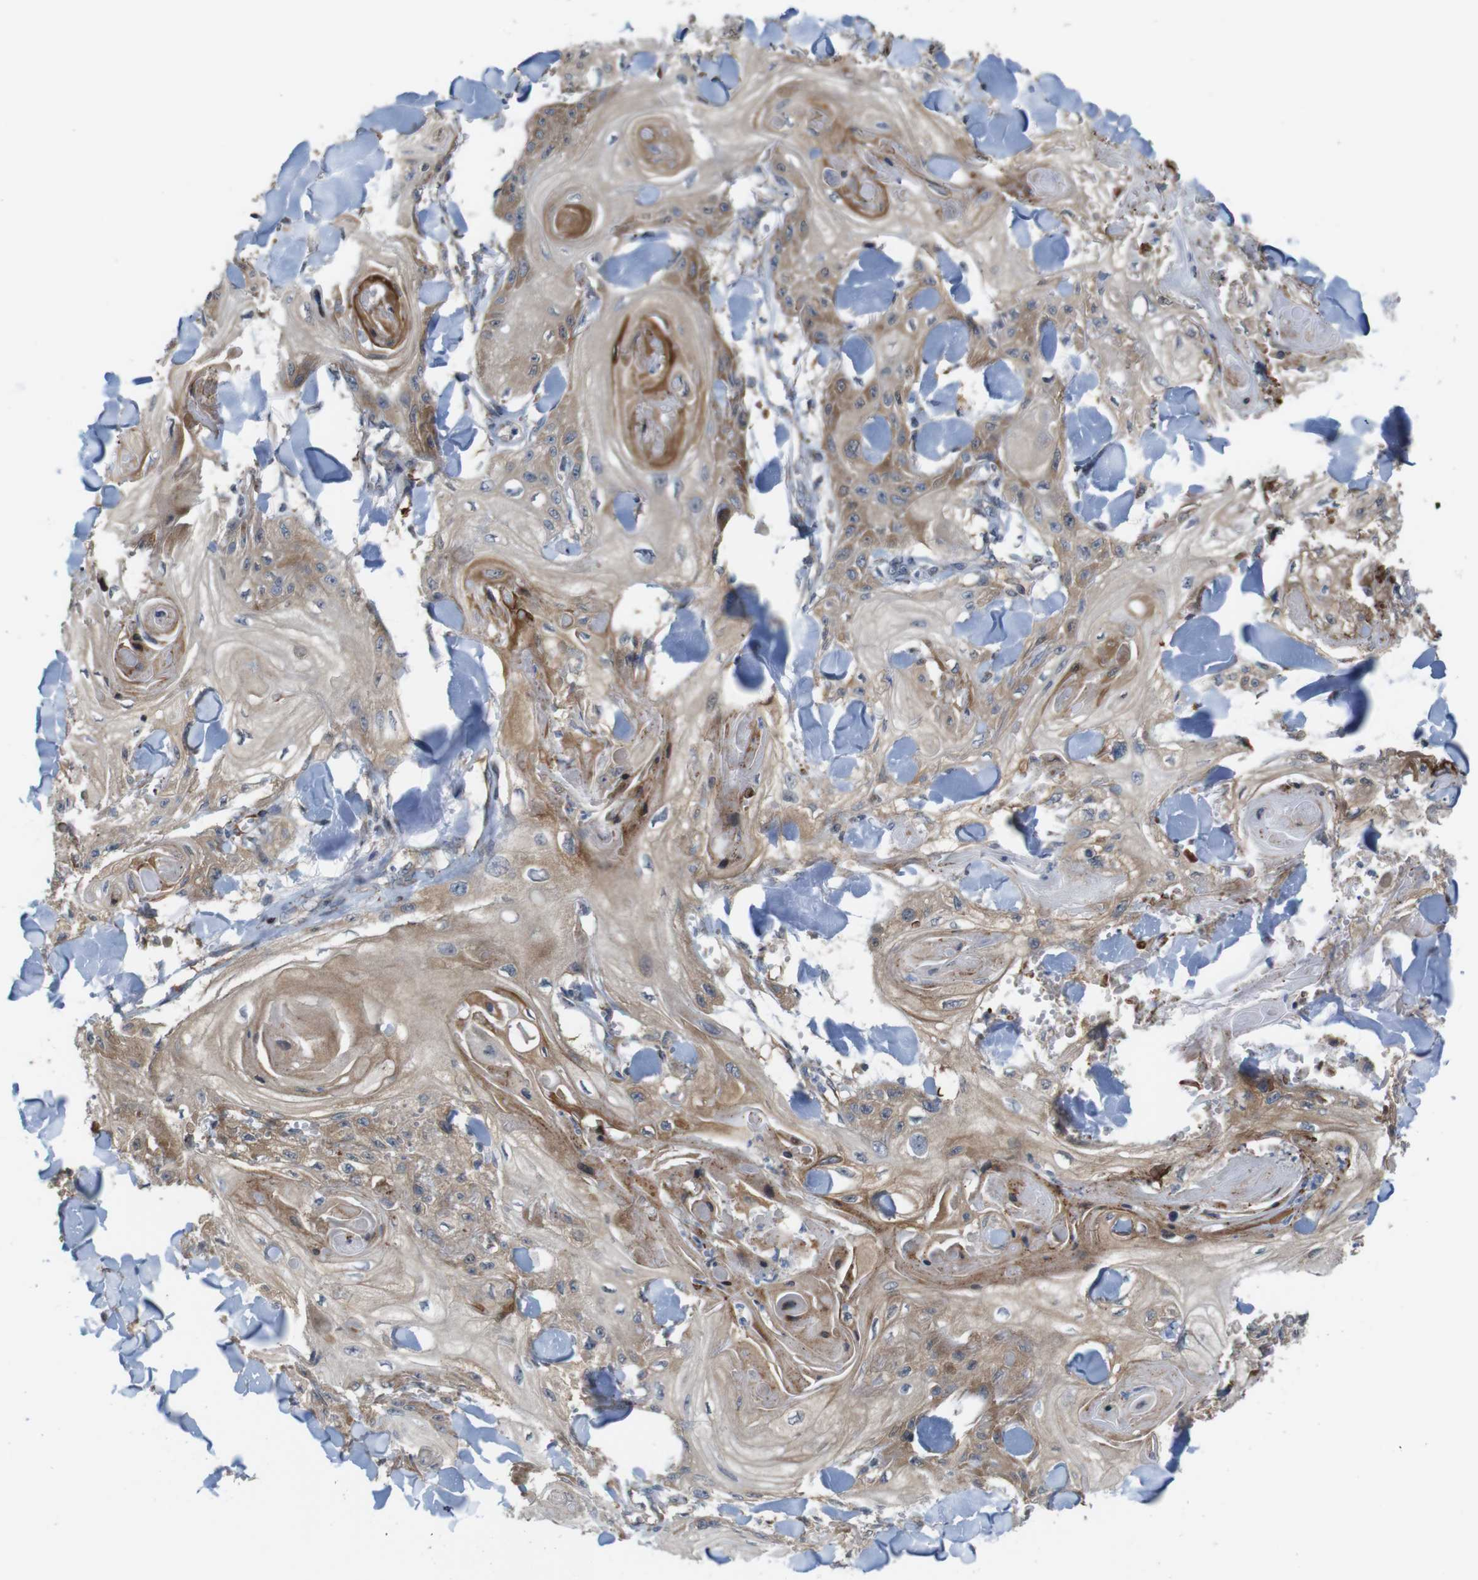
{"staining": {"intensity": "moderate", "quantity": ">75%", "location": "cytoplasmic/membranous"}, "tissue": "skin cancer", "cell_type": "Tumor cells", "image_type": "cancer", "snomed": [{"axis": "morphology", "description": "Squamous cell carcinoma, NOS"}, {"axis": "topography", "description": "Skin"}], "caption": "Brown immunohistochemical staining in human squamous cell carcinoma (skin) displays moderate cytoplasmic/membranous positivity in about >75% of tumor cells. The staining is performed using DAB (3,3'-diaminobenzidine) brown chromogen to label protein expression. The nuclei are counter-stained blue using hematoxylin.", "gene": "PCOLCE2", "patient": {"sex": "male", "age": 74}}